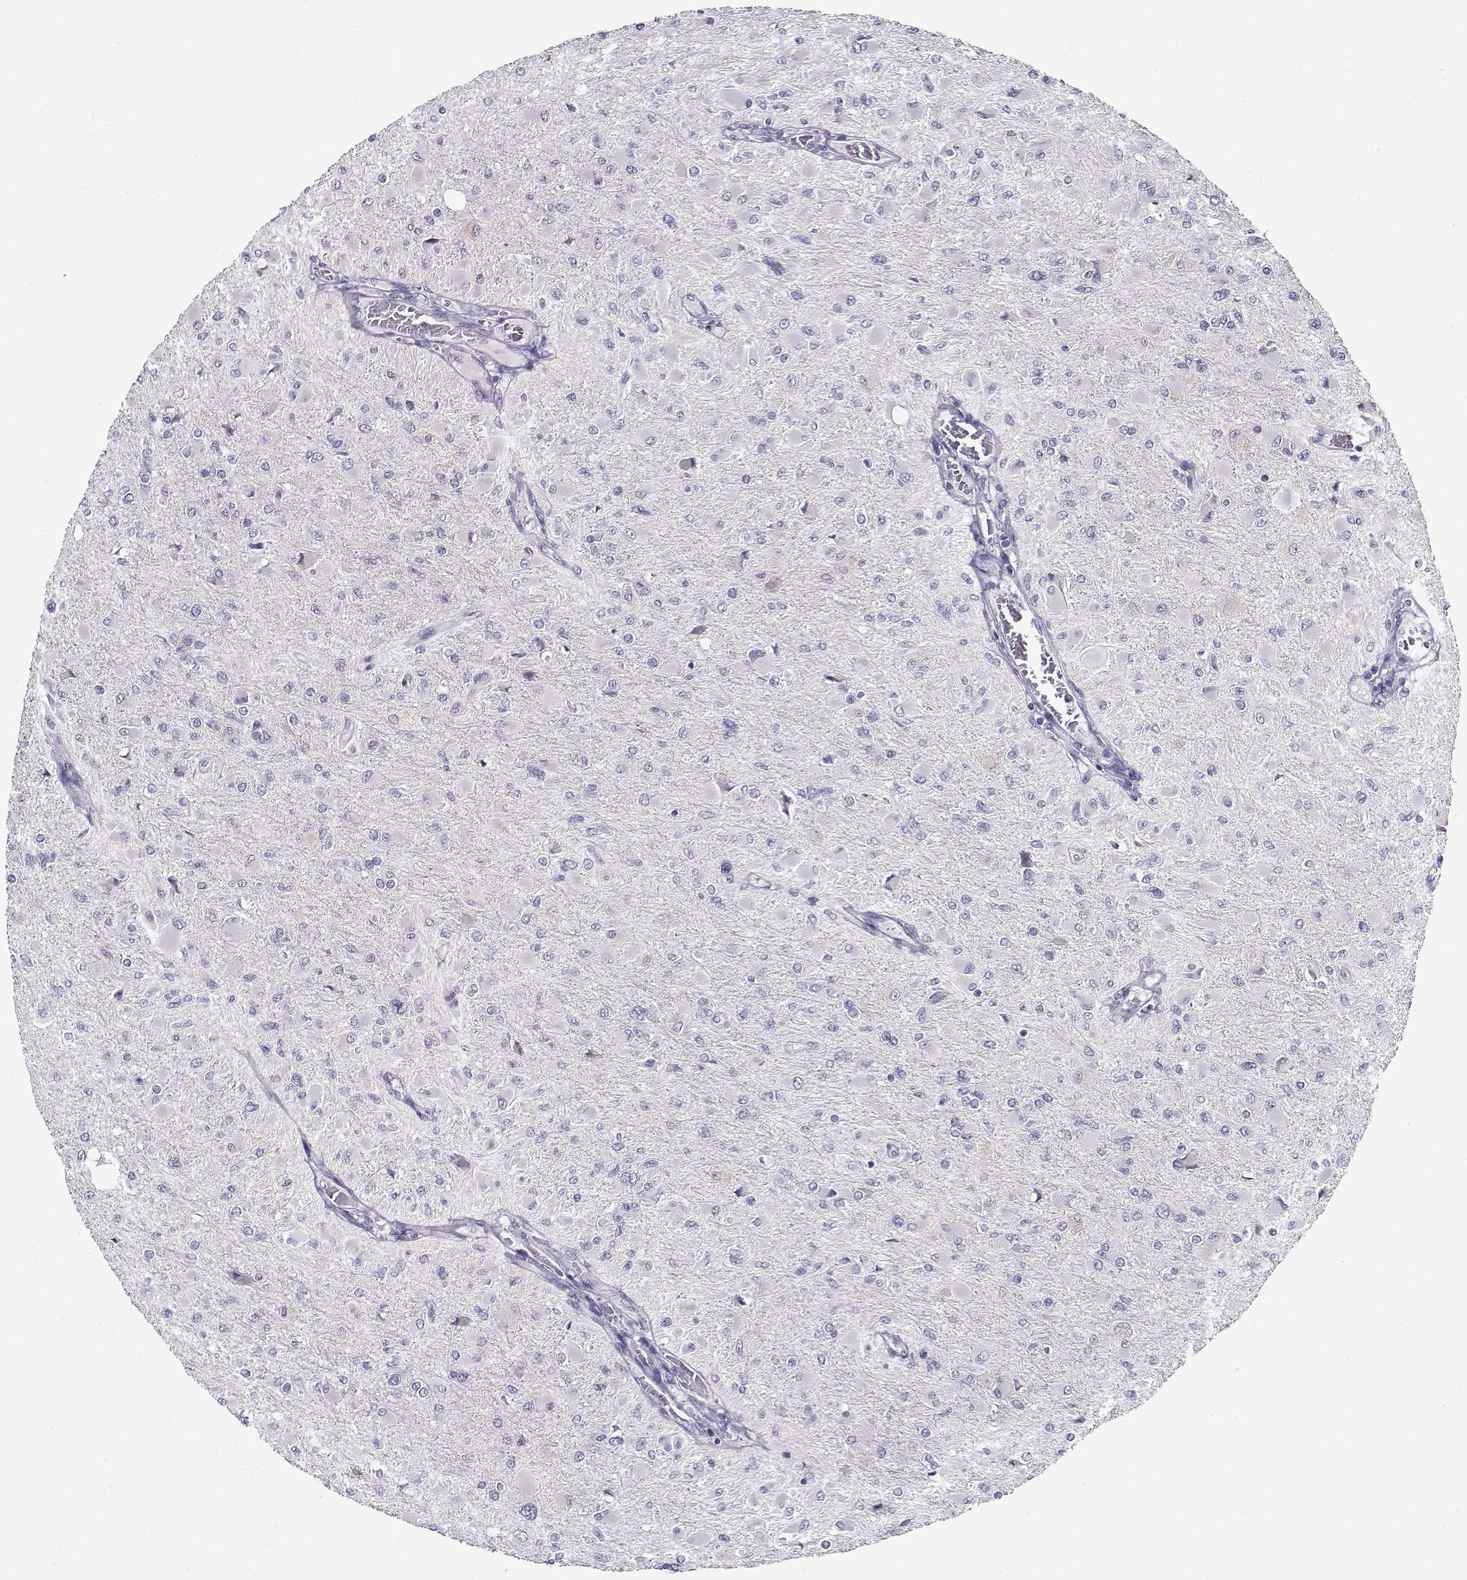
{"staining": {"intensity": "negative", "quantity": "none", "location": "none"}, "tissue": "glioma", "cell_type": "Tumor cells", "image_type": "cancer", "snomed": [{"axis": "morphology", "description": "Glioma, malignant, High grade"}, {"axis": "topography", "description": "Cerebral cortex"}], "caption": "IHC image of human glioma stained for a protein (brown), which exhibits no positivity in tumor cells.", "gene": "FEZF1", "patient": {"sex": "female", "age": 36}}